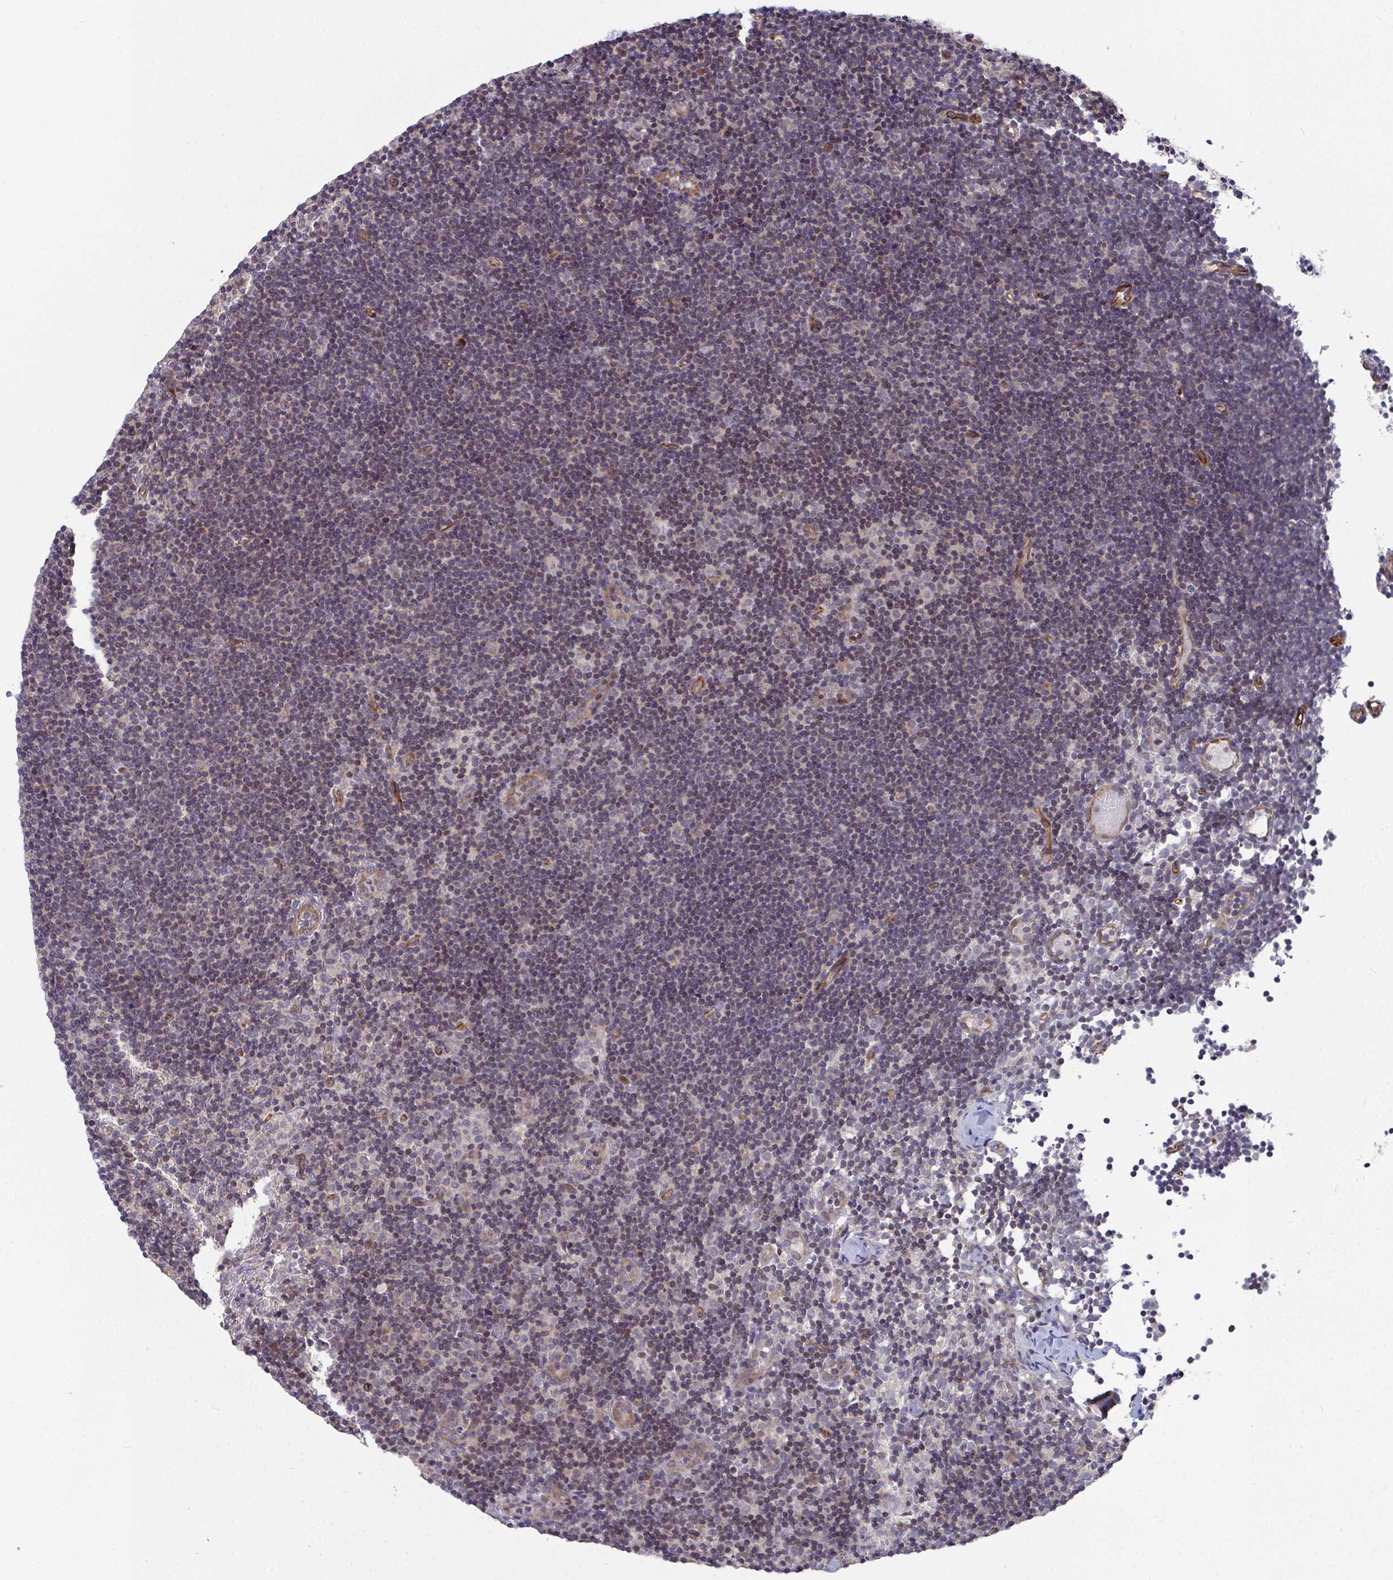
{"staining": {"intensity": "weak", "quantity": "25%-75%", "location": "cytoplasmic/membranous"}, "tissue": "lymph node", "cell_type": "Germinal center cells", "image_type": "normal", "snomed": [{"axis": "morphology", "description": "Normal tissue, NOS"}, {"axis": "topography", "description": "Lymph node"}], "caption": "Lymph node stained with a brown dye displays weak cytoplasmic/membranous positive positivity in approximately 25%-75% of germinal center cells.", "gene": "EIF1AD", "patient": {"sex": "female", "age": 45}}